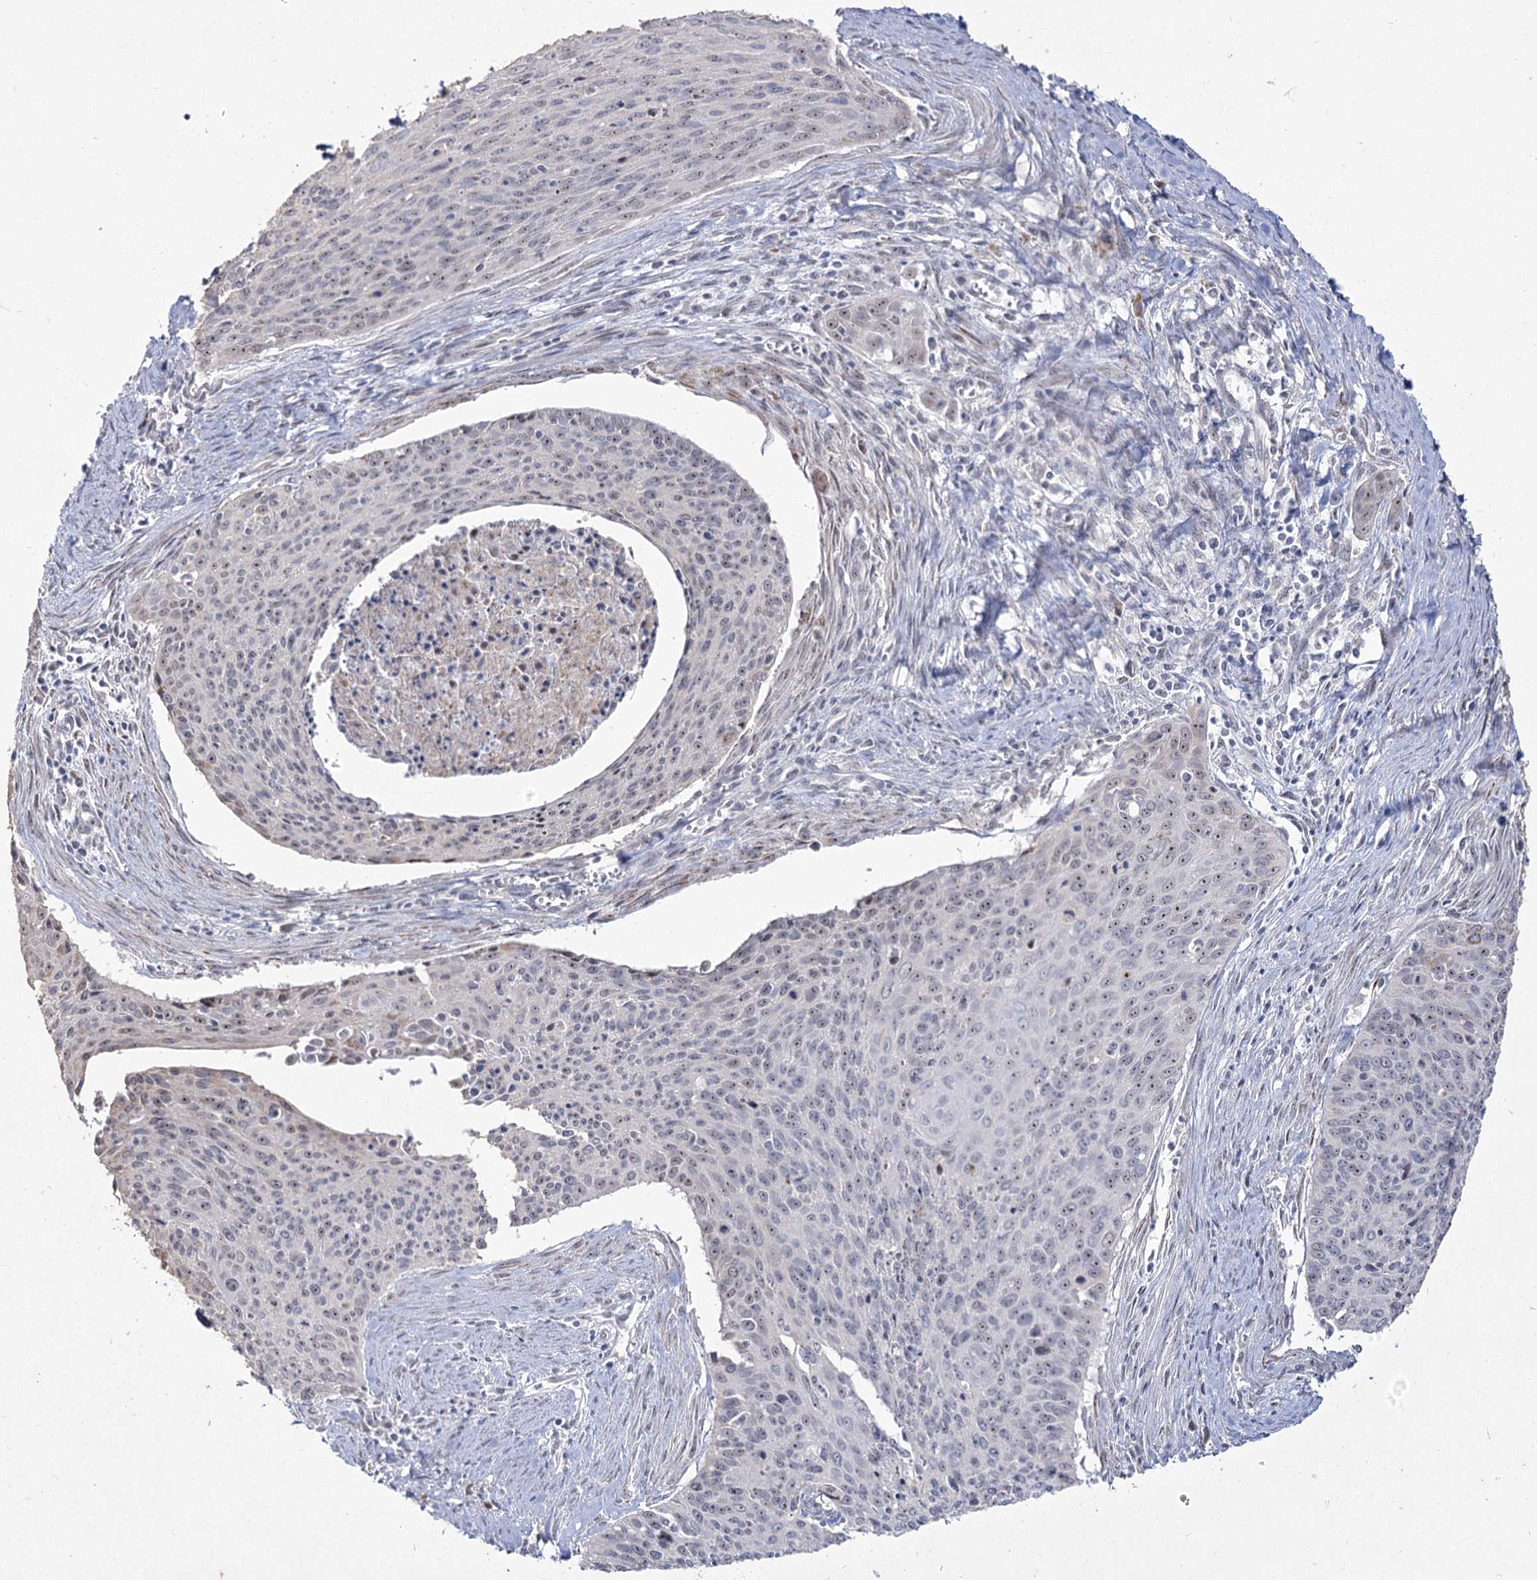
{"staining": {"intensity": "negative", "quantity": "none", "location": "none"}, "tissue": "cervical cancer", "cell_type": "Tumor cells", "image_type": "cancer", "snomed": [{"axis": "morphology", "description": "Squamous cell carcinoma, NOS"}, {"axis": "topography", "description": "Cervix"}], "caption": "DAB immunohistochemical staining of human cervical cancer exhibits no significant staining in tumor cells.", "gene": "DDX50", "patient": {"sex": "female", "age": 55}}